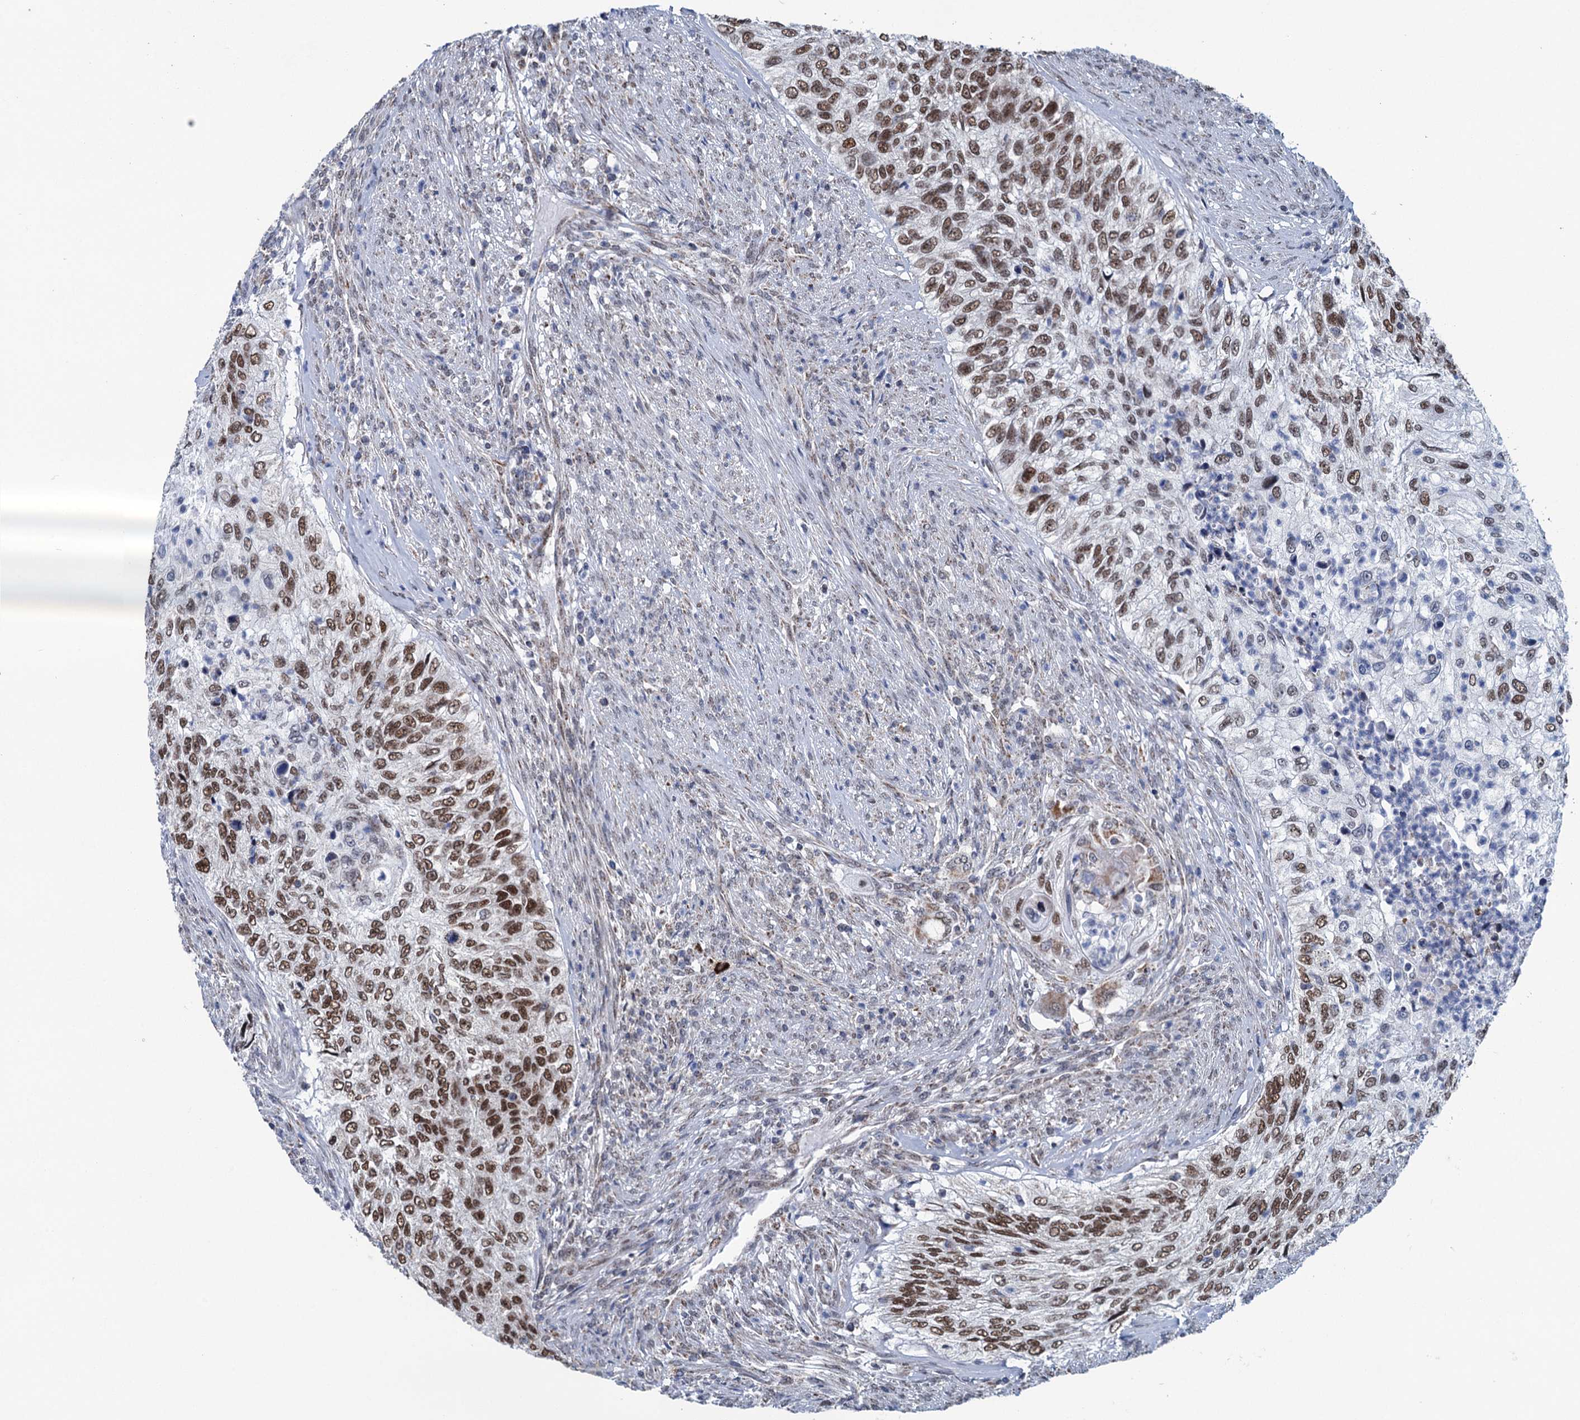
{"staining": {"intensity": "strong", "quantity": ">75%", "location": "nuclear"}, "tissue": "urothelial cancer", "cell_type": "Tumor cells", "image_type": "cancer", "snomed": [{"axis": "morphology", "description": "Urothelial carcinoma, High grade"}, {"axis": "topography", "description": "Urinary bladder"}], "caption": "Immunohistochemical staining of urothelial carcinoma (high-grade) exhibits high levels of strong nuclear protein positivity in about >75% of tumor cells.", "gene": "MORN3", "patient": {"sex": "female", "age": 60}}